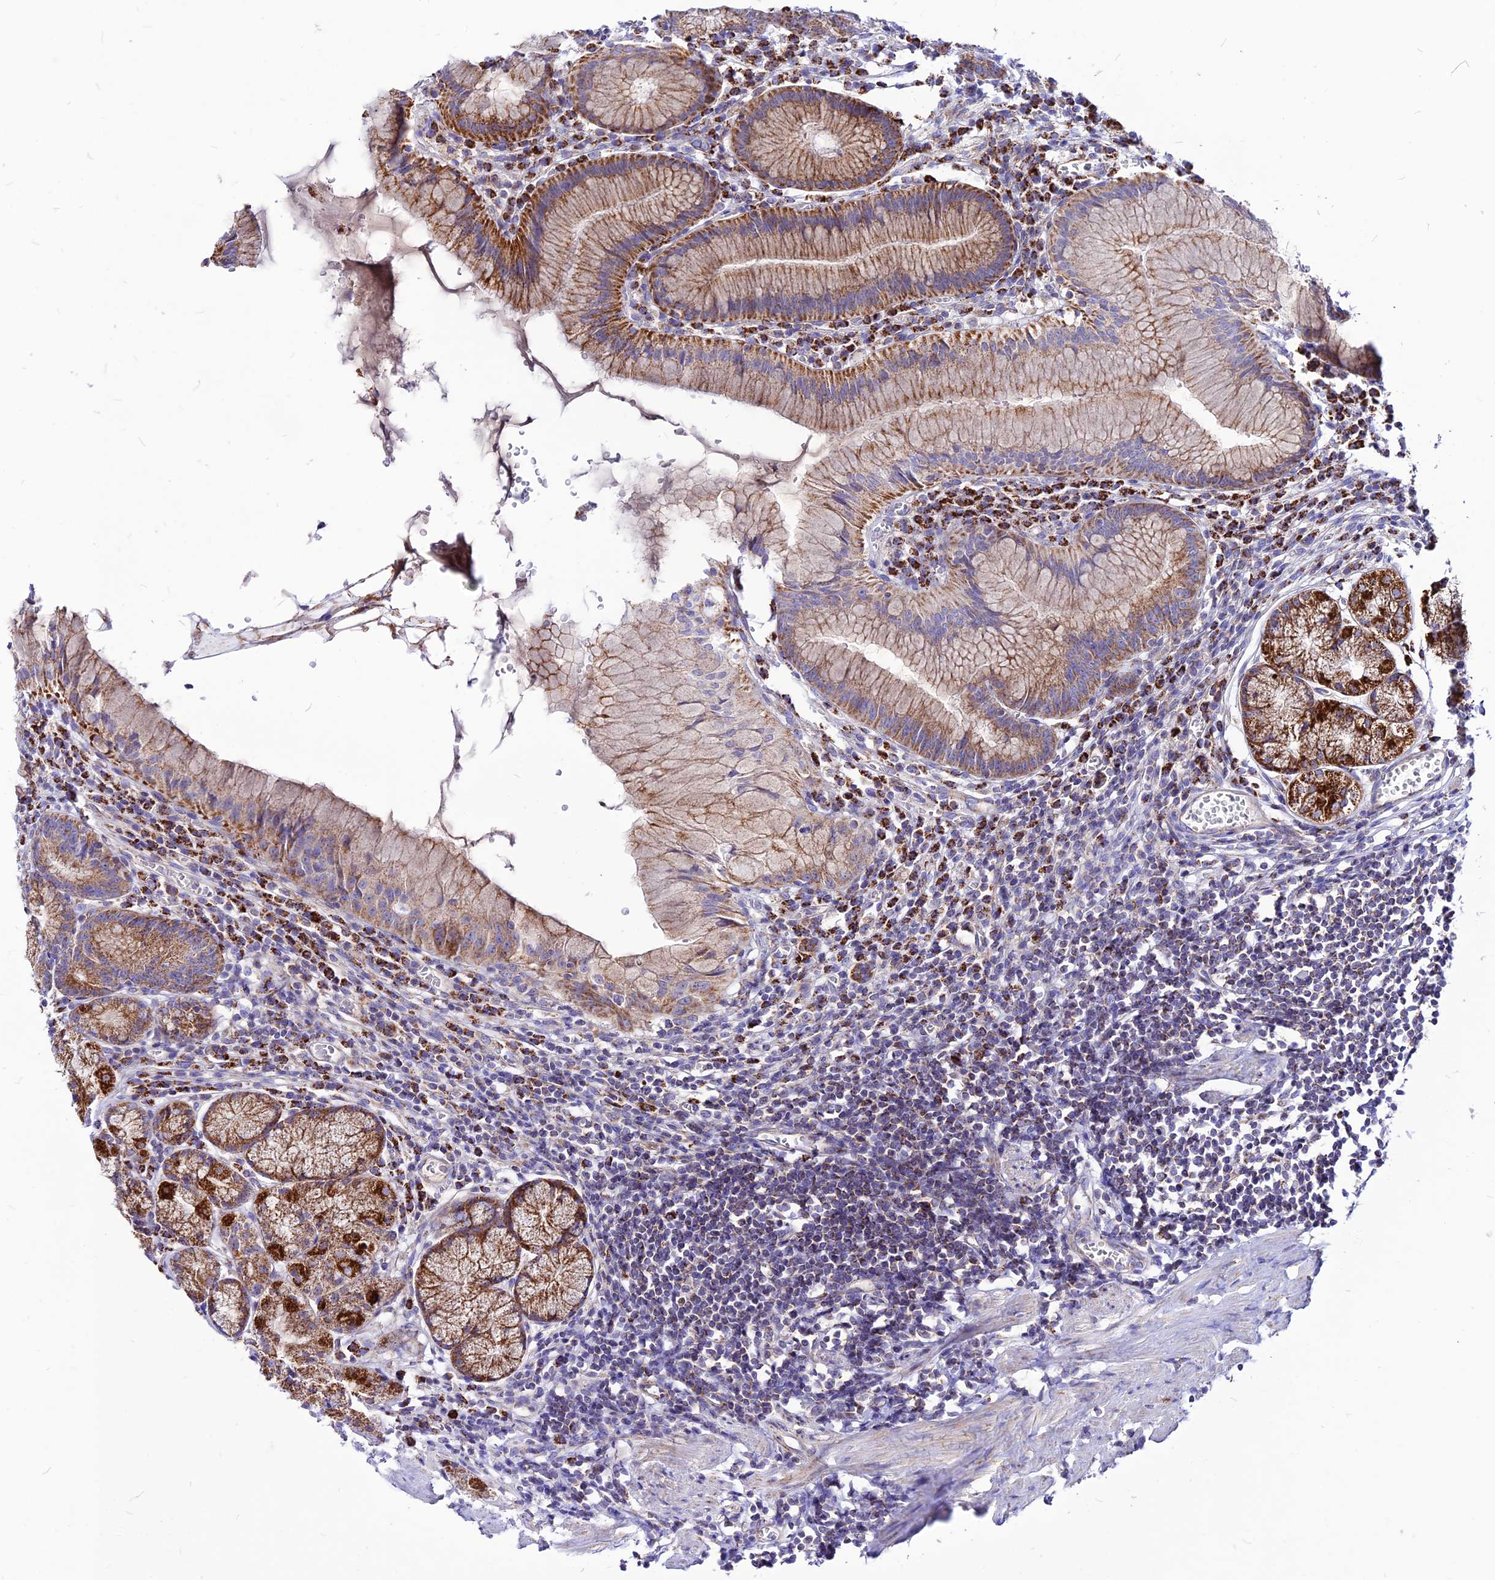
{"staining": {"intensity": "strong", "quantity": ">75%", "location": "cytoplasmic/membranous"}, "tissue": "stomach", "cell_type": "Glandular cells", "image_type": "normal", "snomed": [{"axis": "morphology", "description": "Normal tissue, NOS"}, {"axis": "topography", "description": "Stomach"}], "caption": "About >75% of glandular cells in unremarkable human stomach display strong cytoplasmic/membranous protein positivity as visualized by brown immunohistochemical staining.", "gene": "ECI1", "patient": {"sex": "male", "age": 55}}